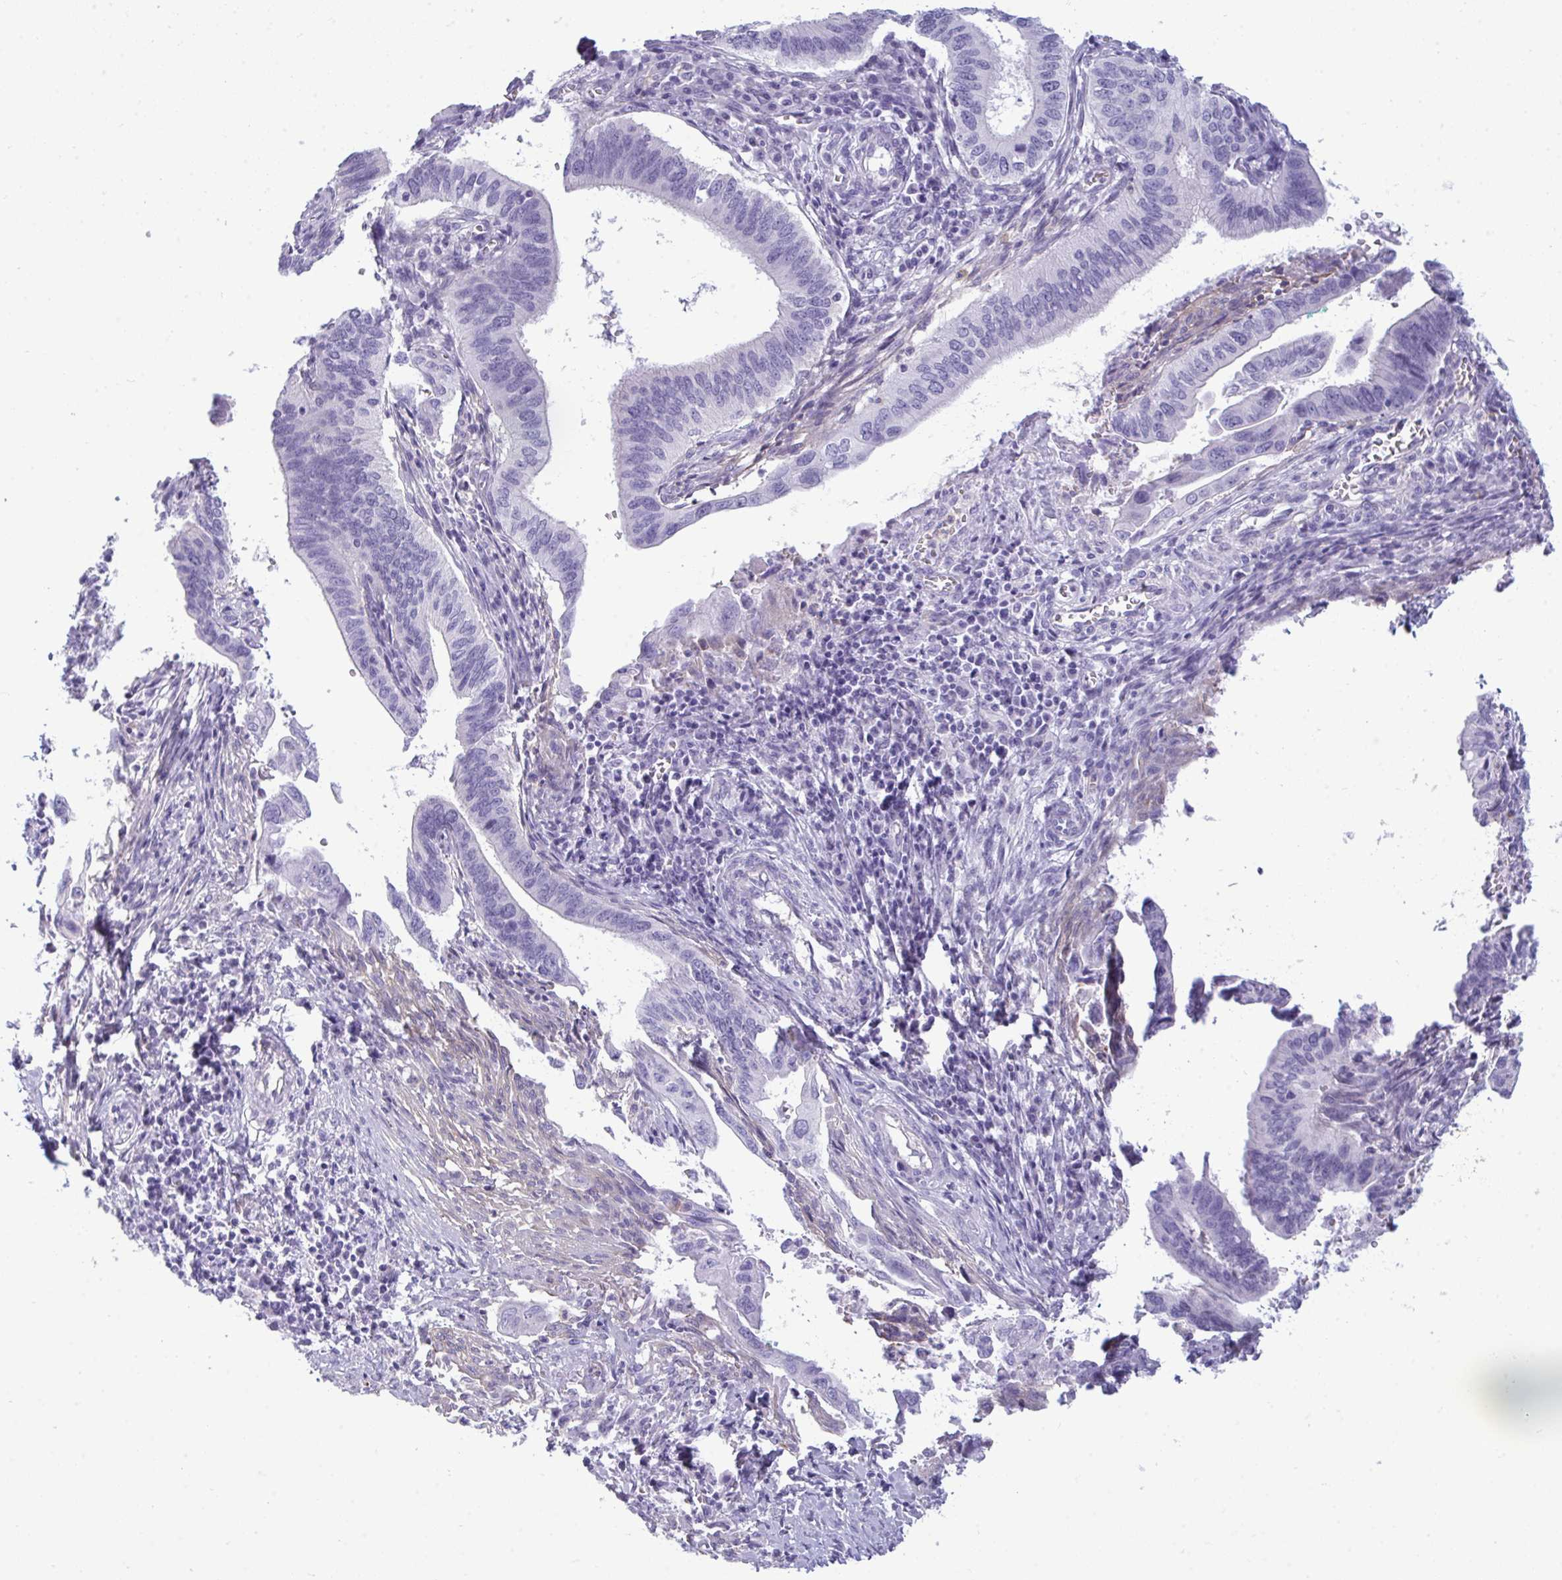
{"staining": {"intensity": "negative", "quantity": "none", "location": "none"}, "tissue": "cervical cancer", "cell_type": "Tumor cells", "image_type": "cancer", "snomed": [{"axis": "morphology", "description": "Adenocarcinoma, NOS"}, {"axis": "topography", "description": "Cervix"}], "caption": "The image displays no staining of tumor cells in cervical cancer. Brightfield microscopy of IHC stained with DAB (brown) and hematoxylin (blue), captured at high magnification.", "gene": "MYH10", "patient": {"sex": "female", "age": 42}}